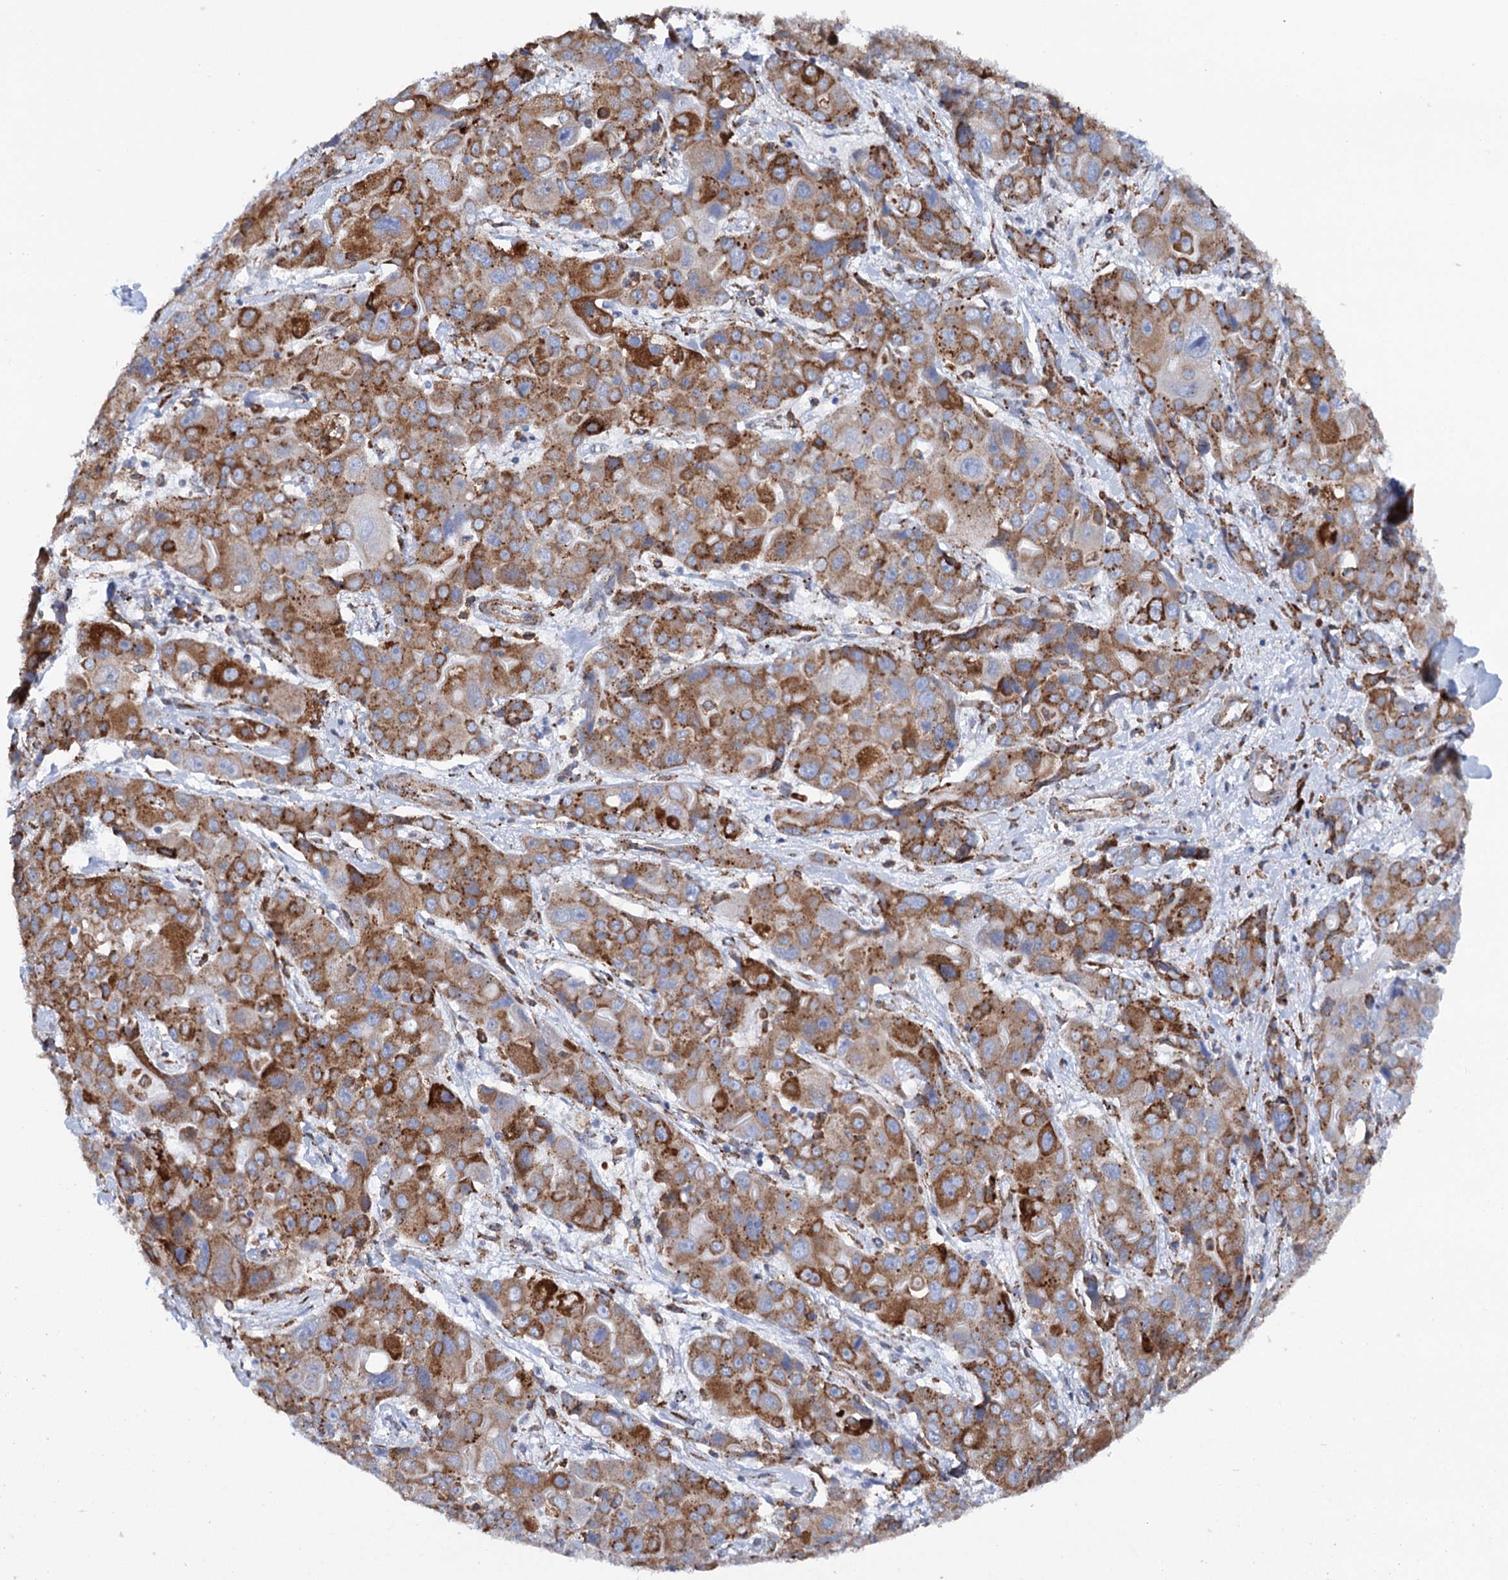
{"staining": {"intensity": "strong", "quantity": ">75%", "location": "cytoplasmic/membranous"}, "tissue": "liver cancer", "cell_type": "Tumor cells", "image_type": "cancer", "snomed": [{"axis": "morphology", "description": "Cholangiocarcinoma"}, {"axis": "topography", "description": "Liver"}], "caption": "Tumor cells exhibit strong cytoplasmic/membranous positivity in about >75% of cells in liver cancer. Immunohistochemistry (ihc) stains the protein of interest in brown and the nuclei are stained blue.", "gene": "SHE", "patient": {"sex": "male", "age": 67}}